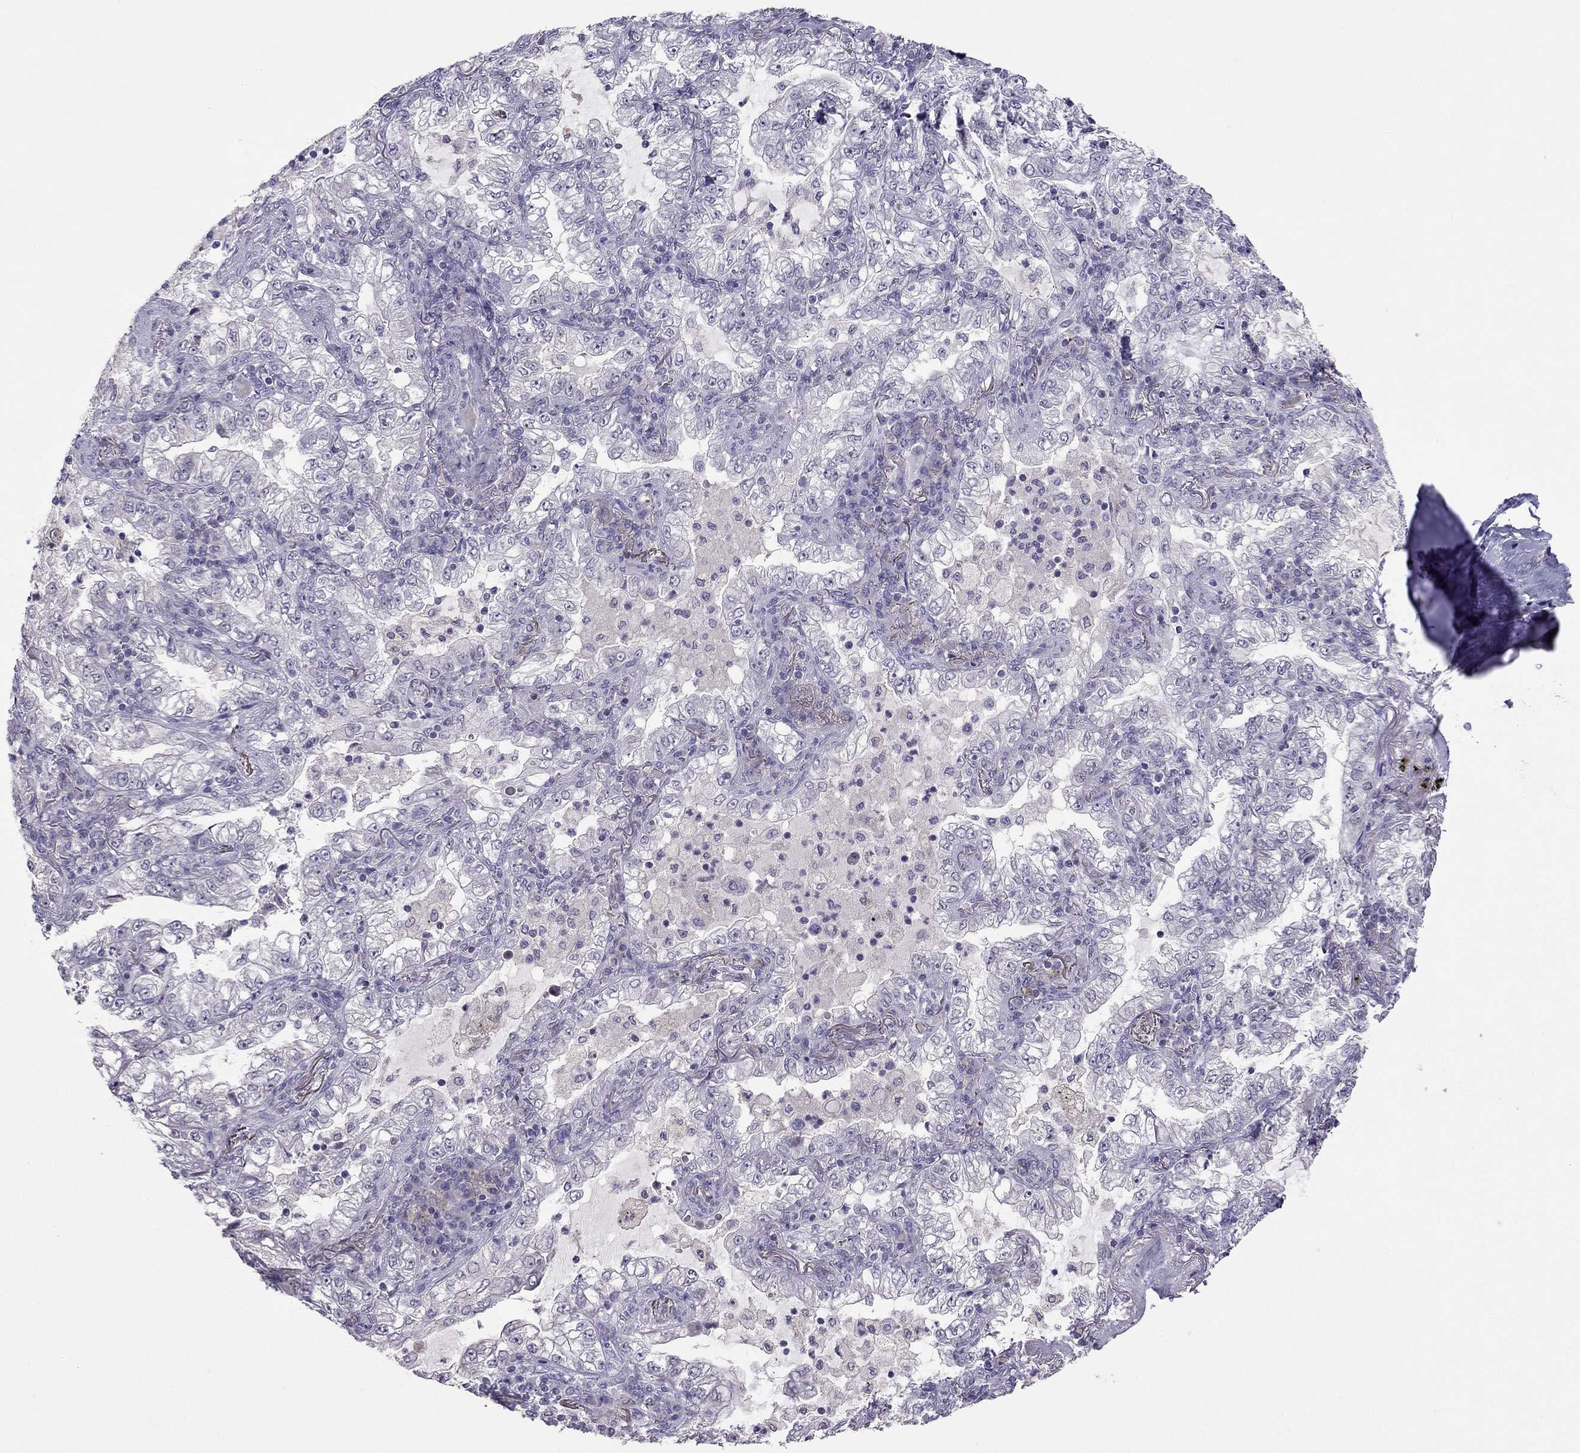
{"staining": {"intensity": "negative", "quantity": "none", "location": "none"}, "tissue": "lung cancer", "cell_type": "Tumor cells", "image_type": "cancer", "snomed": [{"axis": "morphology", "description": "Adenocarcinoma, NOS"}, {"axis": "topography", "description": "Lung"}], "caption": "Micrograph shows no significant protein expression in tumor cells of lung adenocarcinoma.", "gene": "RGS8", "patient": {"sex": "female", "age": 73}}